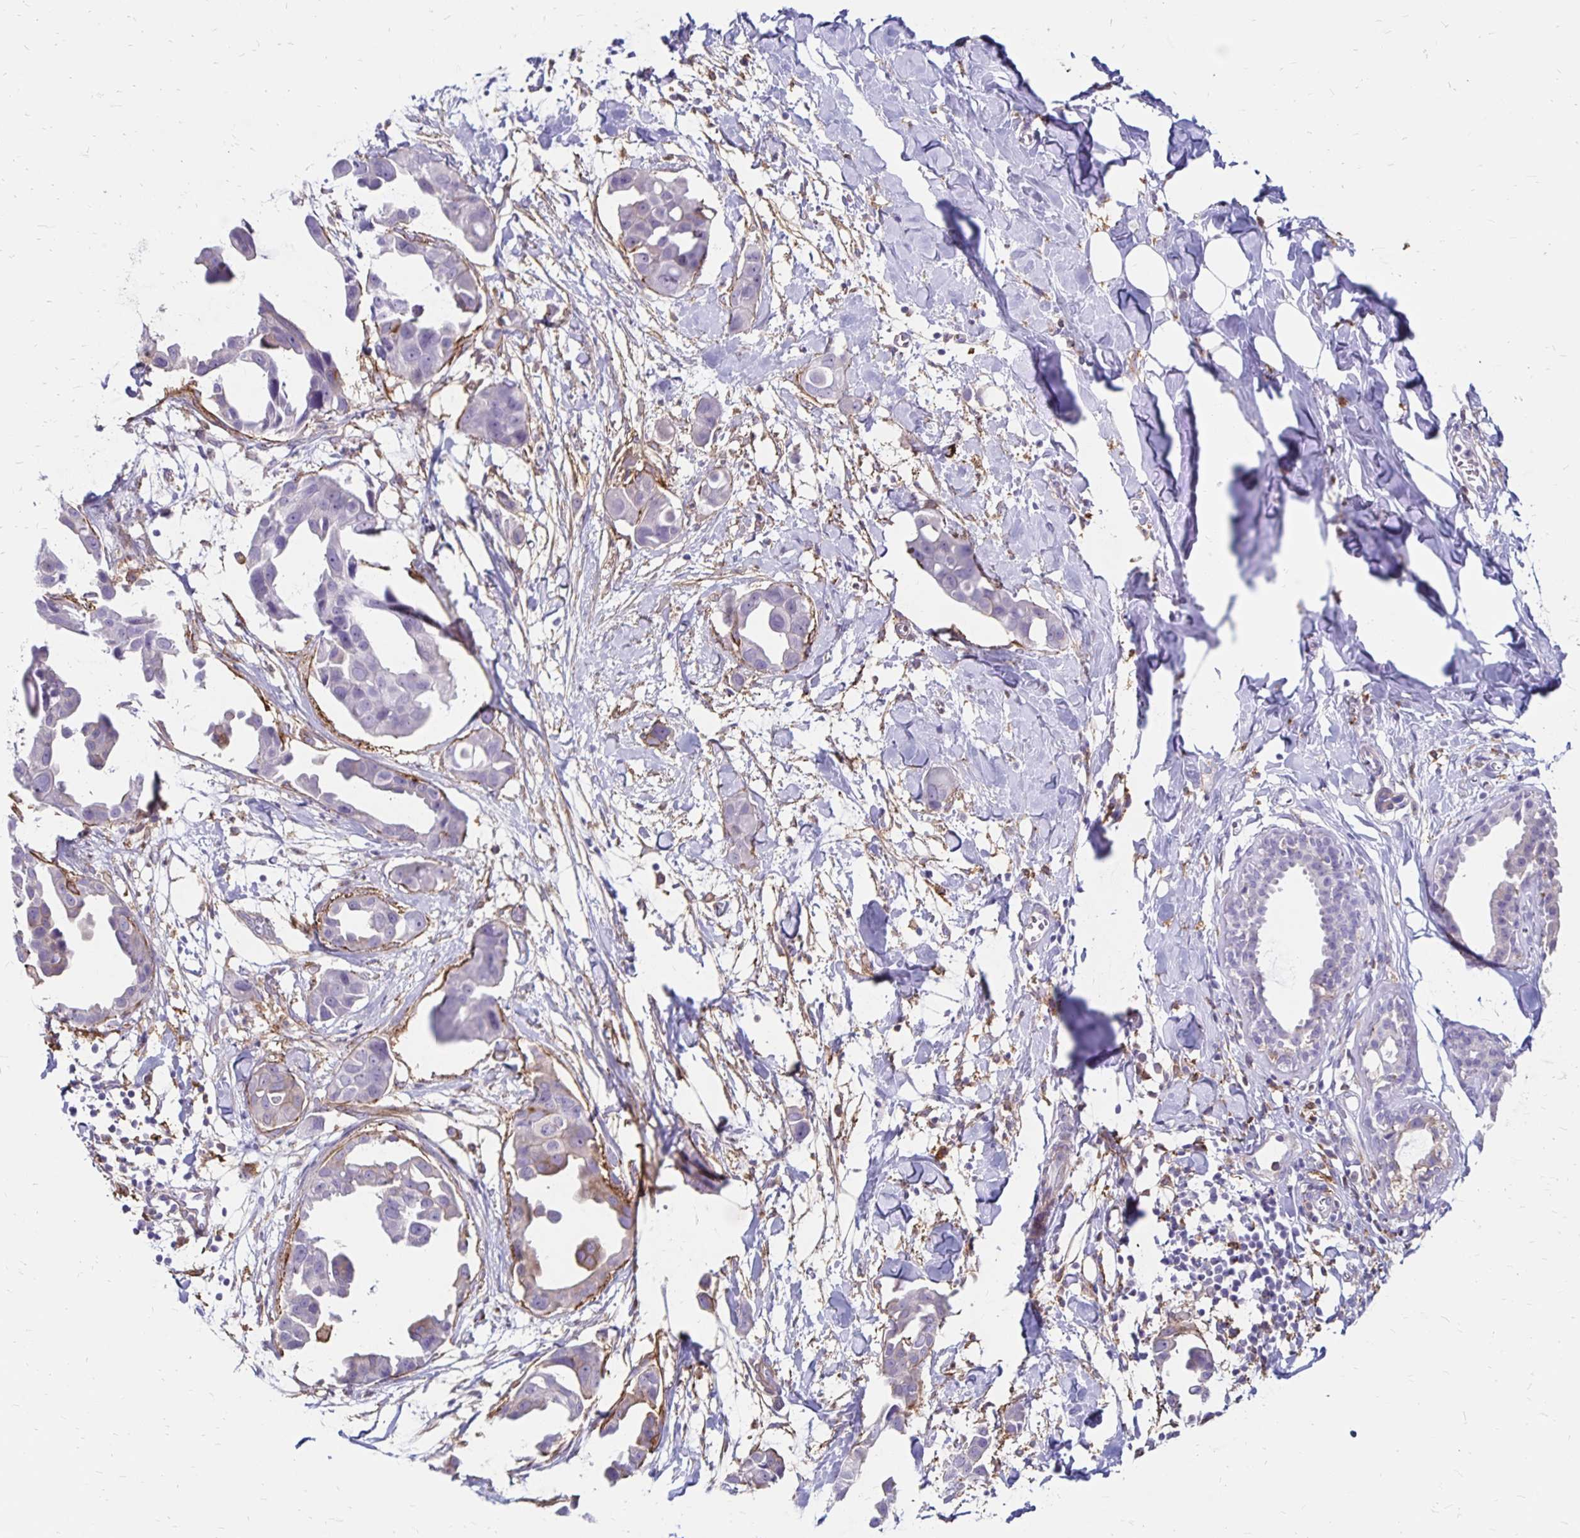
{"staining": {"intensity": "negative", "quantity": "none", "location": "none"}, "tissue": "breast cancer", "cell_type": "Tumor cells", "image_type": "cancer", "snomed": [{"axis": "morphology", "description": "Duct carcinoma"}, {"axis": "topography", "description": "Breast"}], "caption": "This is an IHC micrograph of invasive ductal carcinoma (breast). There is no positivity in tumor cells.", "gene": "TNS3", "patient": {"sex": "female", "age": 38}}